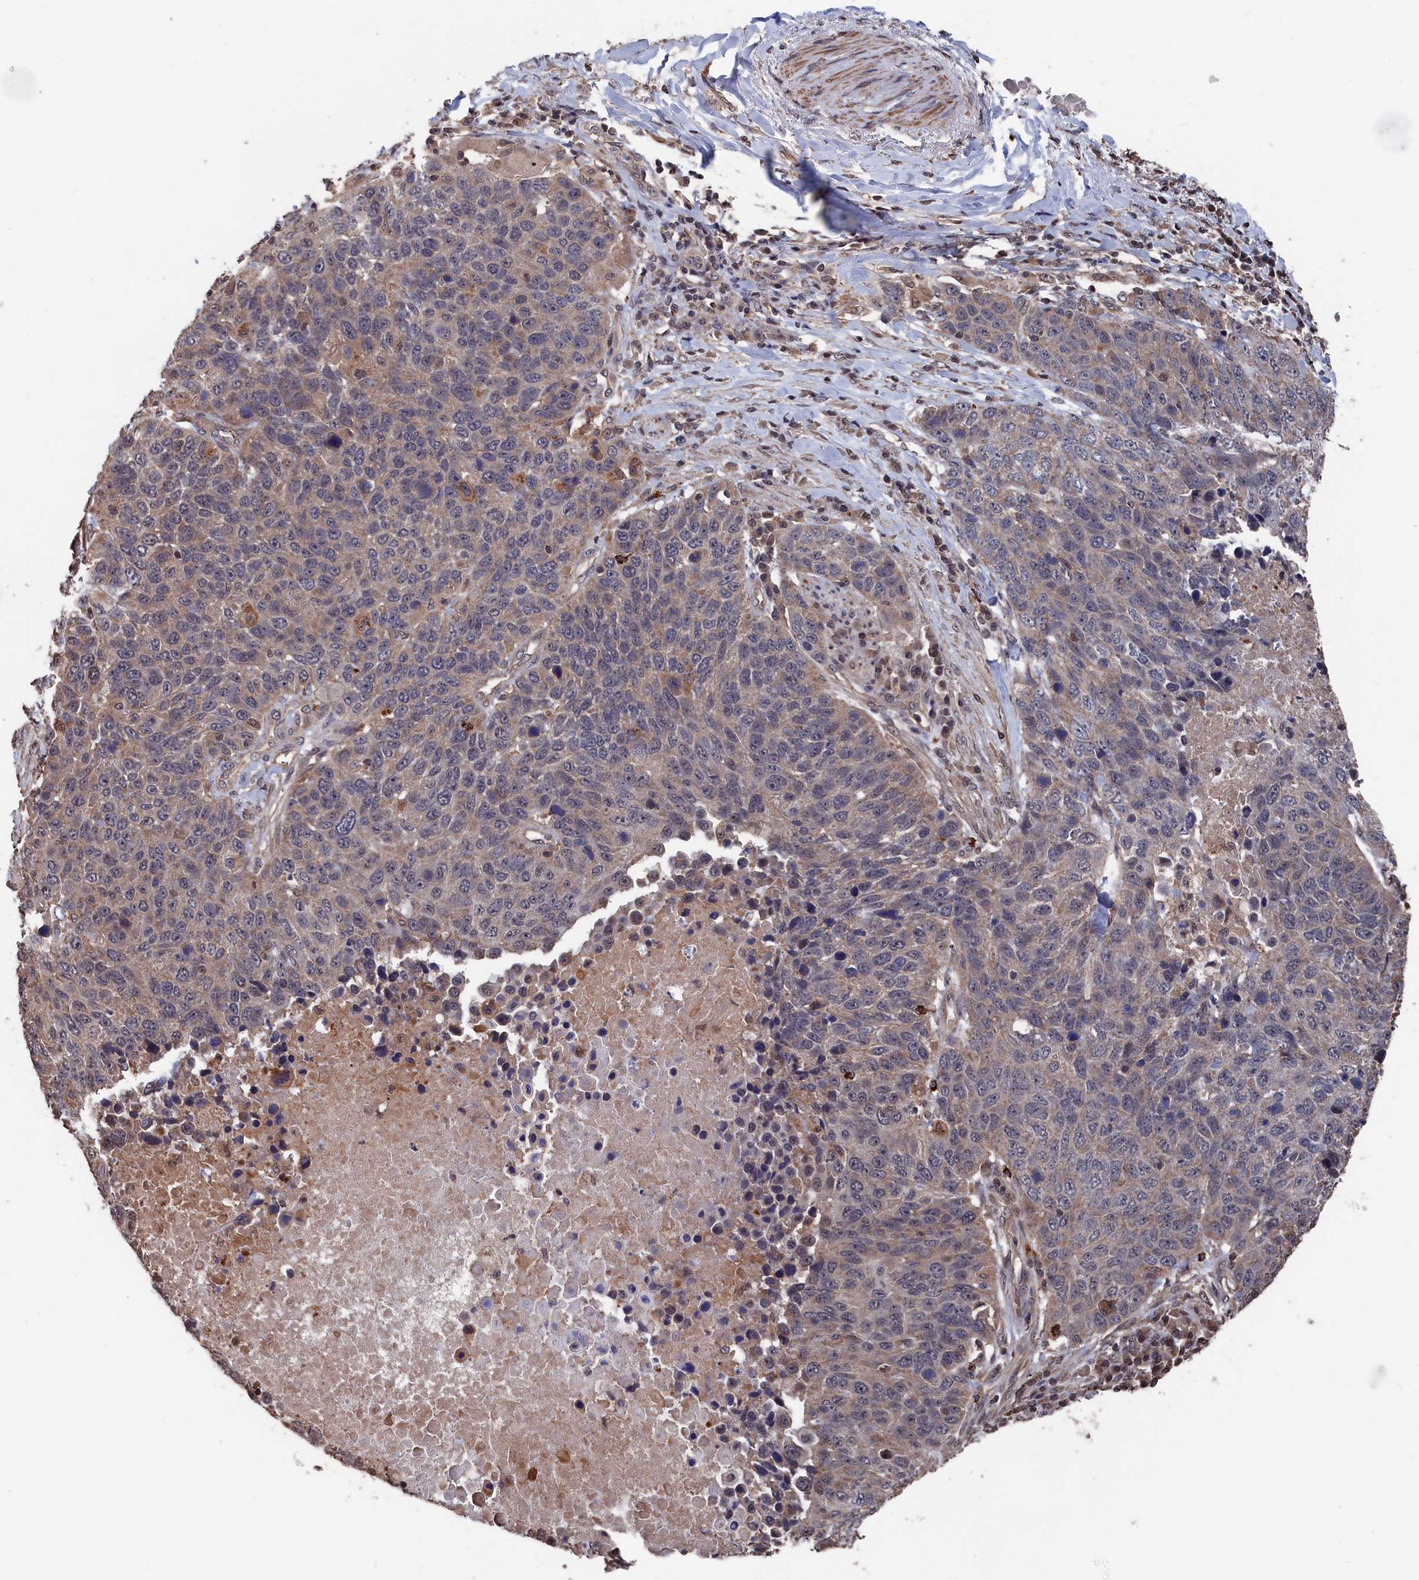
{"staining": {"intensity": "weak", "quantity": "<25%", "location": "cytoplasmic/membranous"}, "tissue": "lung cancer", "cell_type": "Tumor cells", "image_type": "cancer", "snomed": [{"axis": "morphology", "description": "Normal tissue, NOS"}, {"axis": "morphology", "description": "Squamous cell carcinoma, NOS"}, {"axis": "topography", "description": "Lymph node"}, {"axis": "topography", "description": "Lung"}], "caption": "Tumor cells show no significant positivity in lung cancer (squamous cell carcinoma).", "gene": "PDE12", "patient": {"sex": "male", "age": 66}}